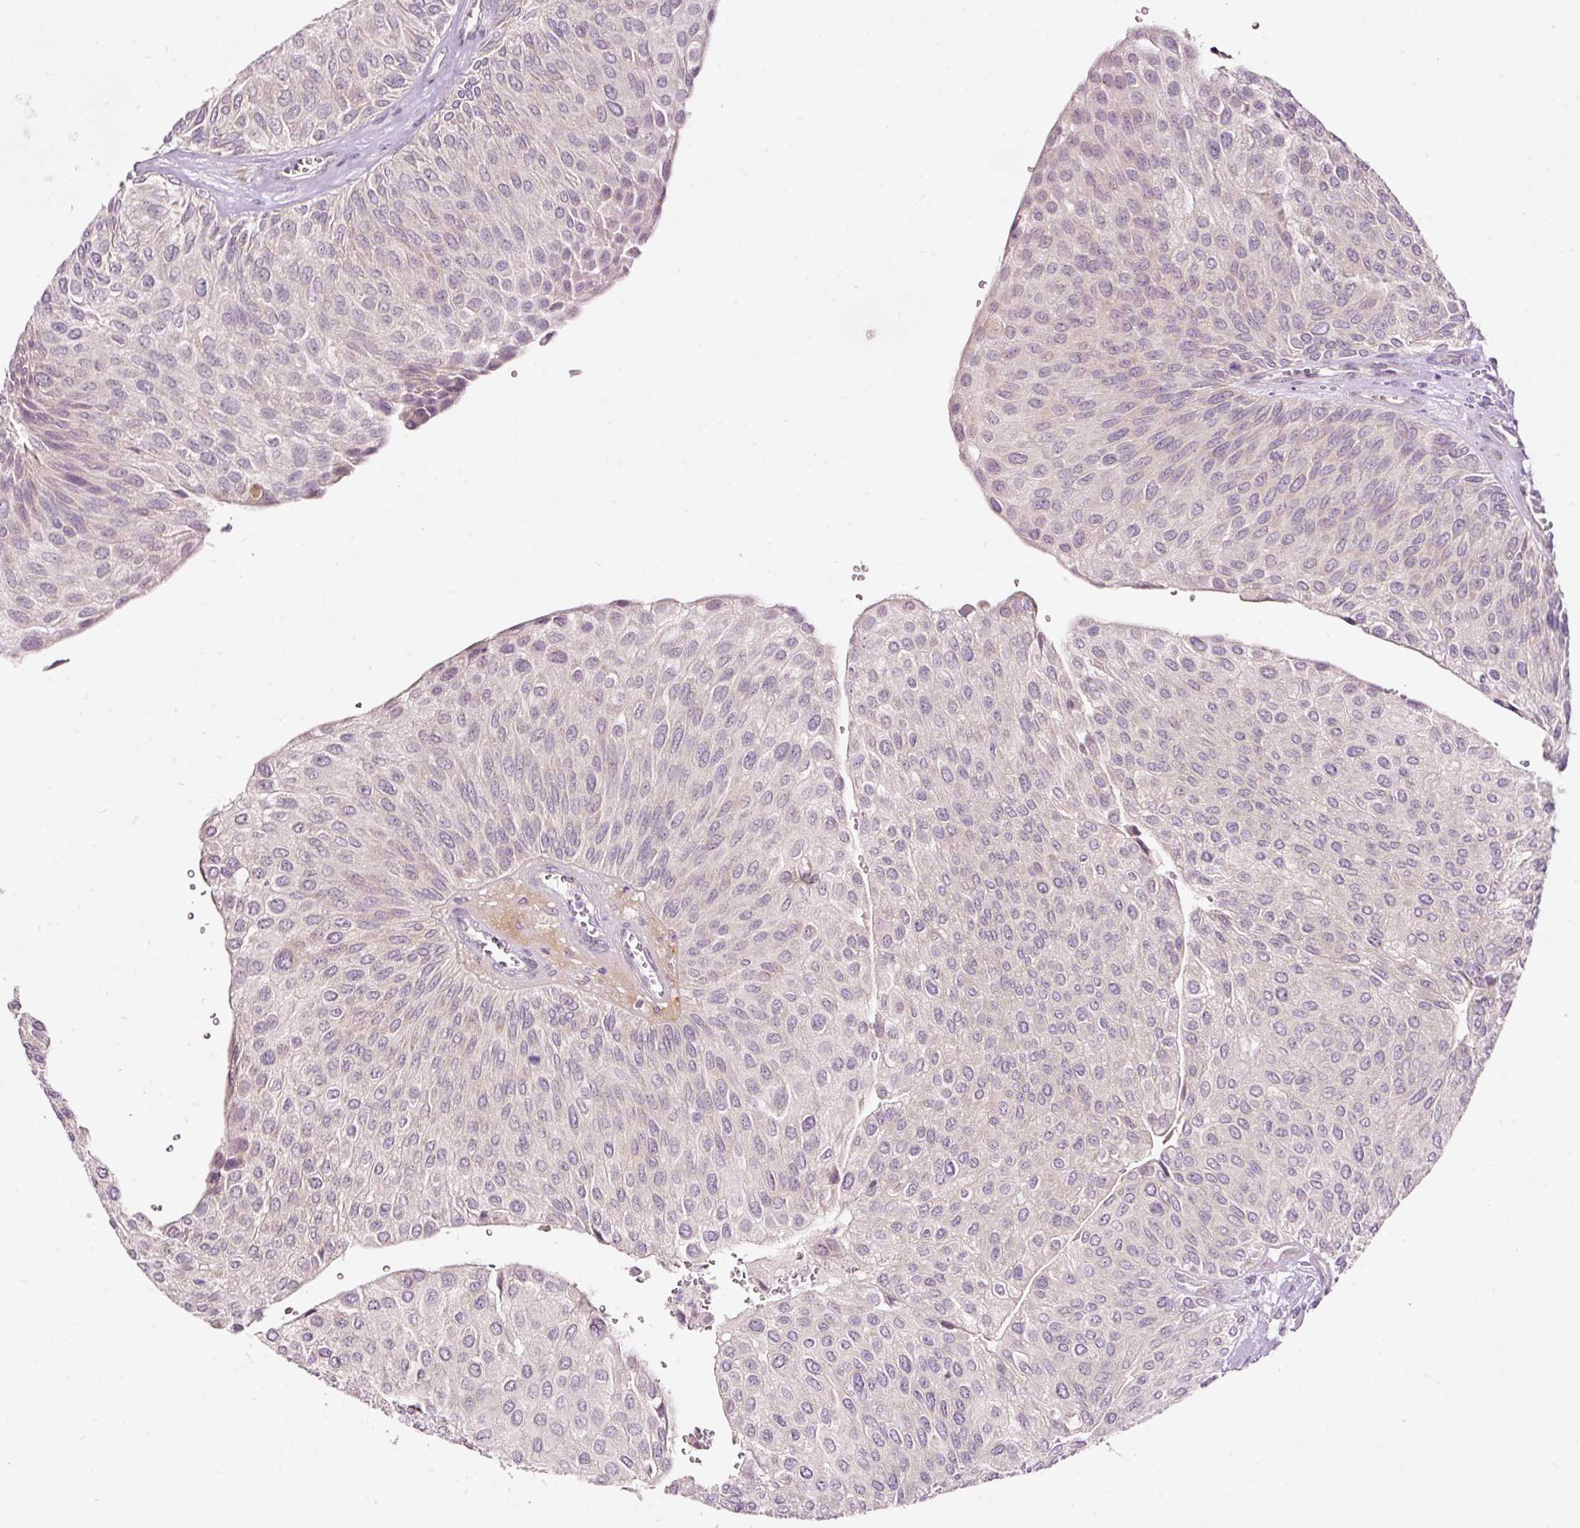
{"staining": {"intensity": "negative", "quantity": "none", "location": "none"}, "tissue": "urothelial cancer", "cell_type": "Tumor cells", "image_type": "cancer", "snomed": [{"axis": "morphology", "description": "Urothelial carcinoma, NOS"}, {"axis": "topography", "description": "Urinary bladder"}], "caption": "Protein analysis of urothelial cancer demonstrates no significant staining in tumor cells.", "gene": "RSPO2", "patient": {"sex": "male", "age": 67}}